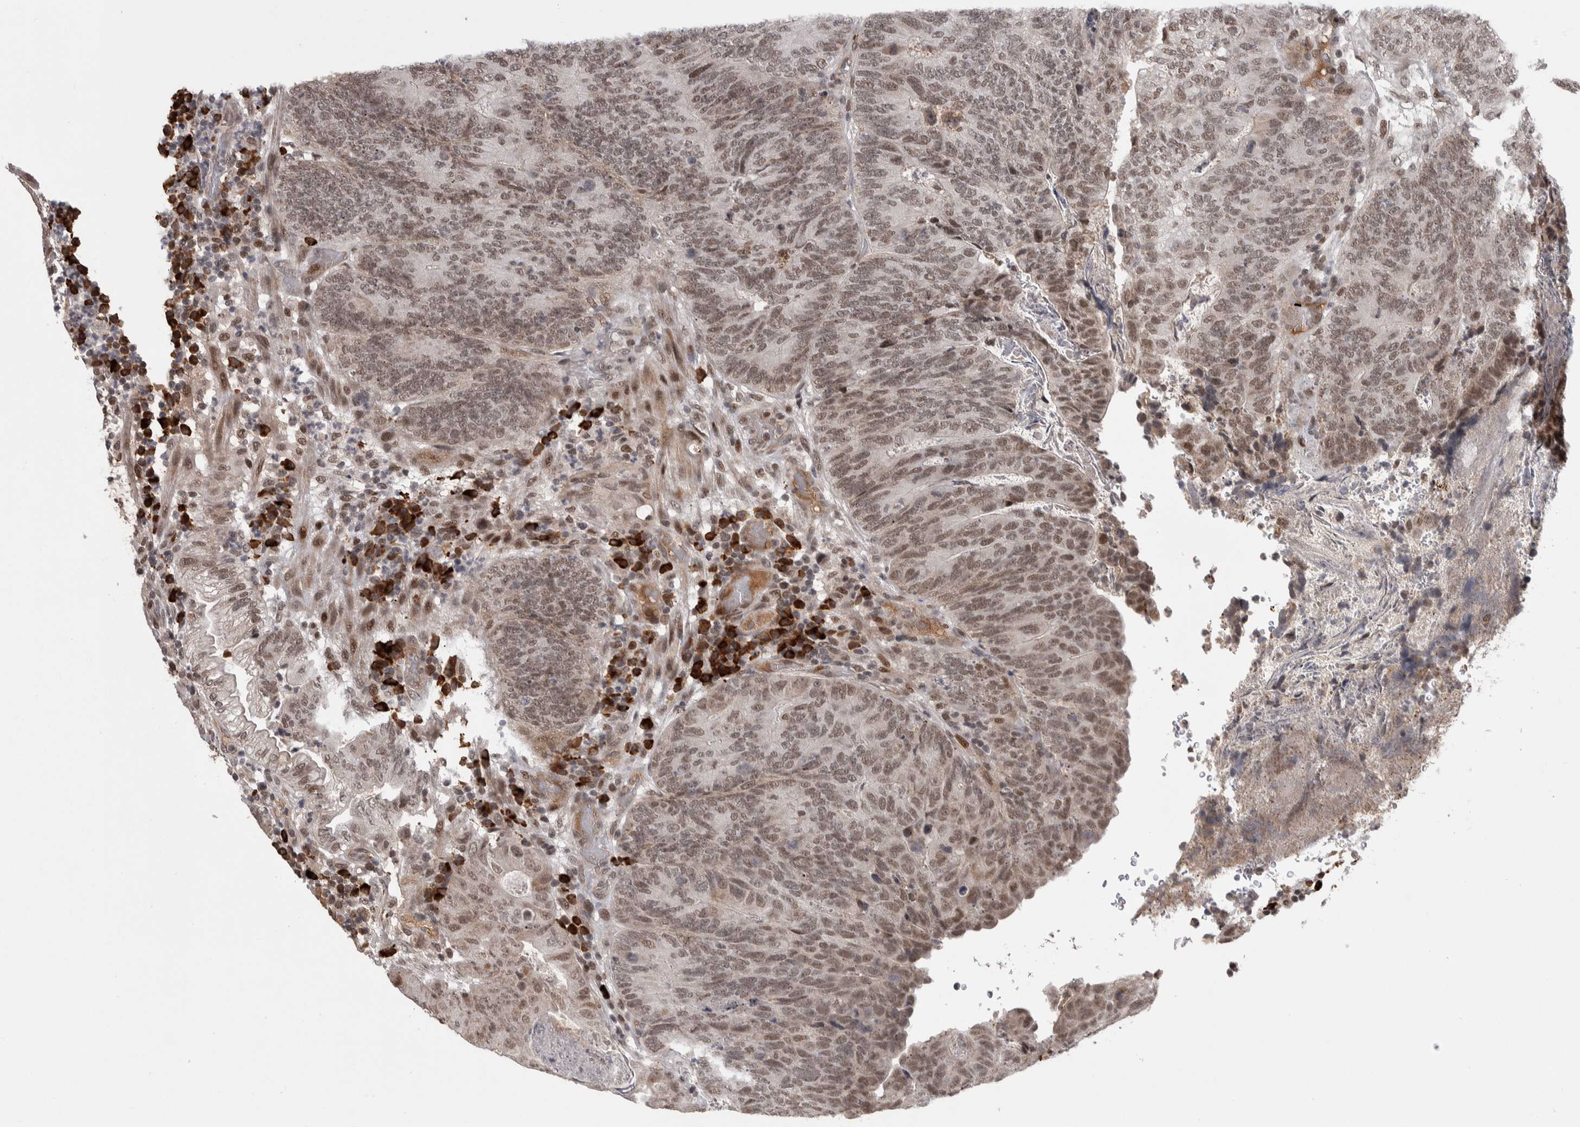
{"staining": {"intensity": "weak", "quantity": ">75%", "location": "nuclear"}, "tissue": "colorectal cancer", "cell_type": "Tumor cells", "image_type": "cancer", "snomed": [{"axis": "morphology", "description": "Adenocarcinoma, NOS"}, {"axis": "topography", "description": "Colon"}], "caption": "DAB immunohistochemical staining of human colorectal cancer (adenocarcinoma) shows weak nuclear protein staining in about >75% of tumor cells.", "gene": "ZNF592", "patient": {"sex": "female", "age": 67}}